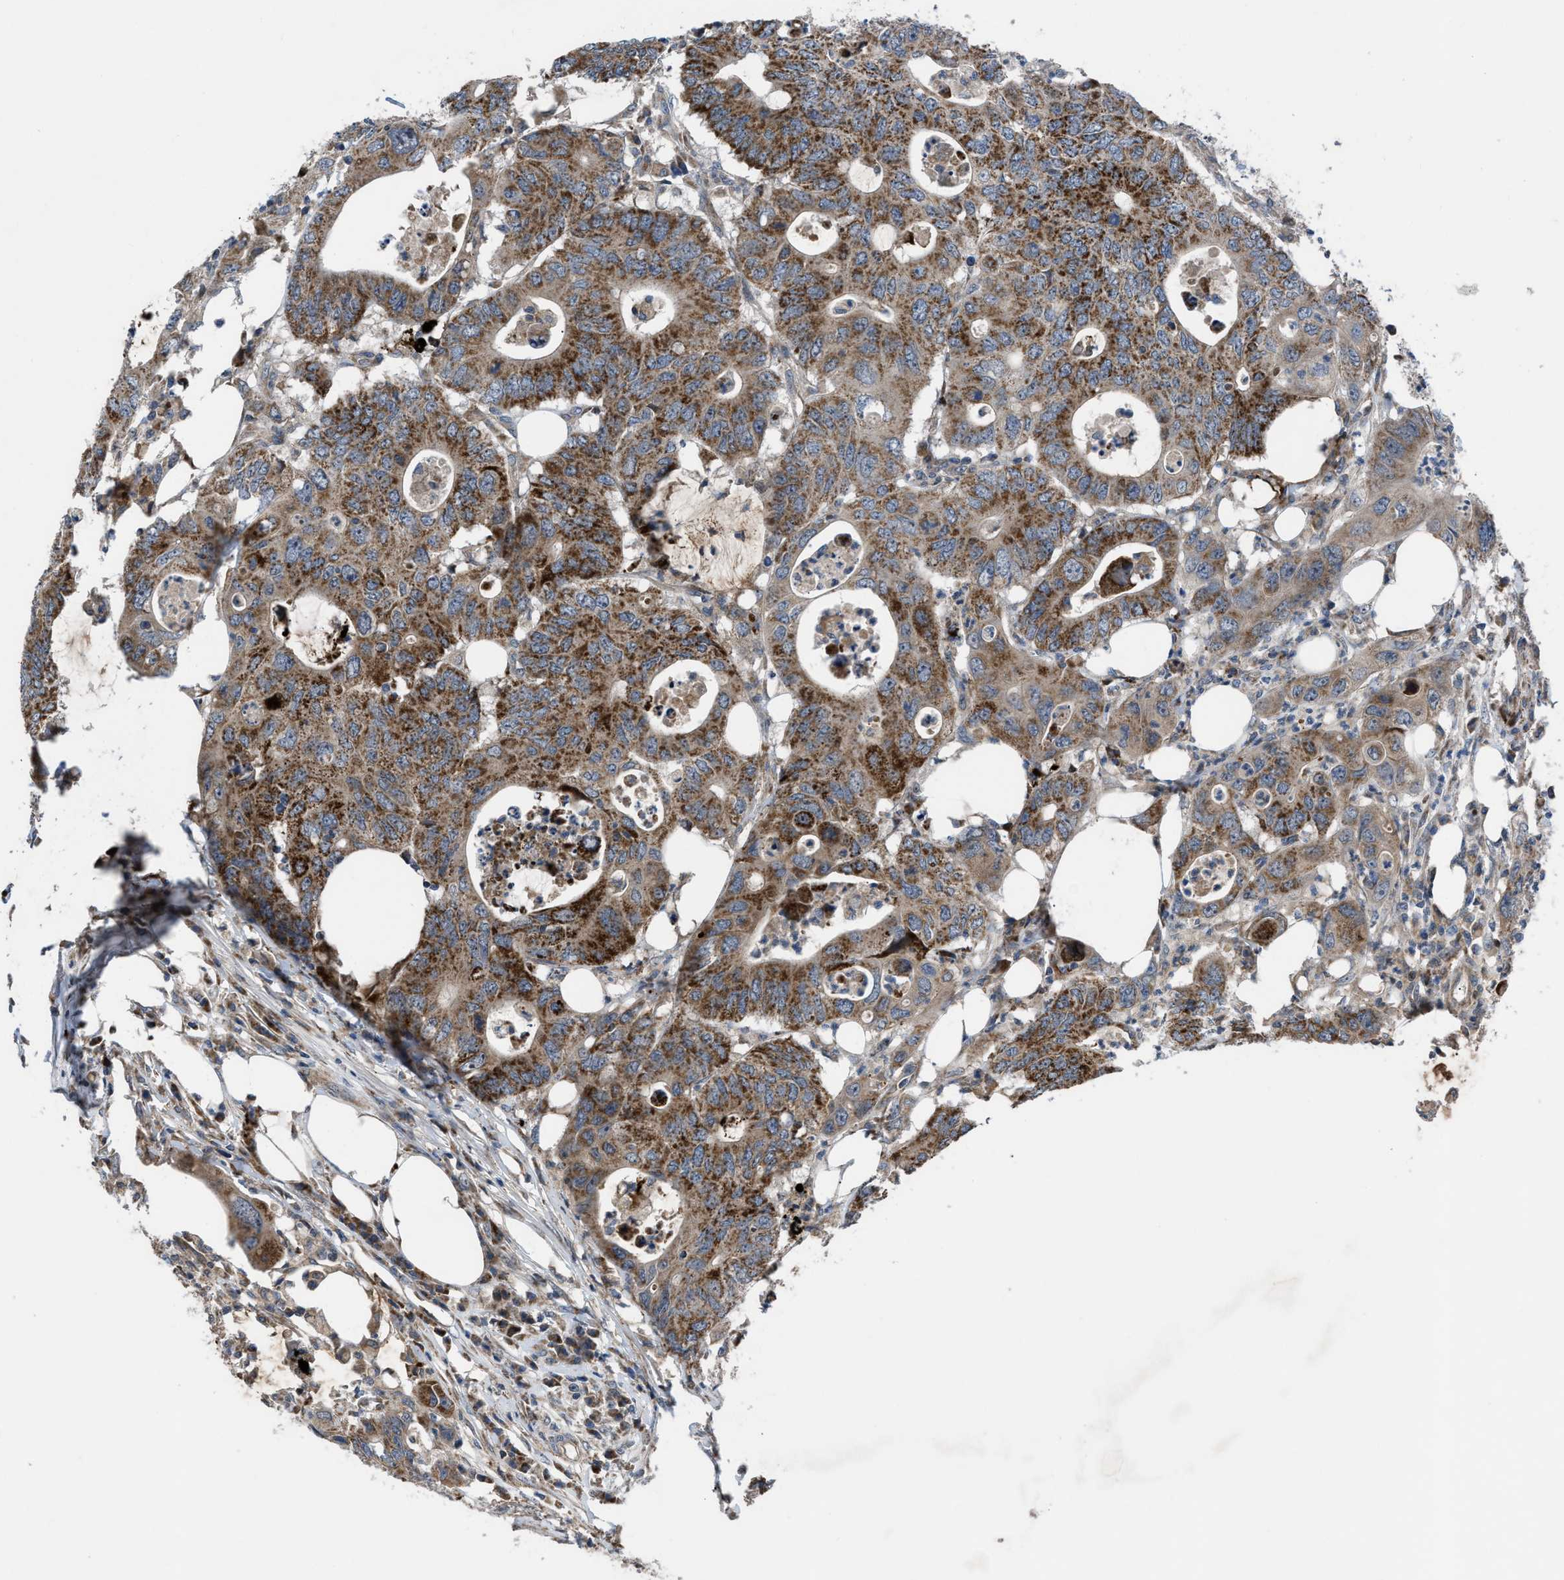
{"staining": {"intensity": "moderate", "quantity": ">75%", "location": "cytoplasmic/membranous"}, "tissue": "colorectal cancer", "cell_type": "Tumor cells", "image_type": "cancer", "snomed": [{"axis": "morphology", "description": "Adenocarcinoma, NOS"}, {"axis": "topography", "description": "Colon"}], "caption": "IHC histopathology image of colorectal adenocarcinoma stained for a protein (brown), which exhibits medium levels of moderate cytoplasmic/membranous positivity in about >75% of tumor cells.", "gene": "AP3M2", "patient": {"sex": "male", "age": 71}}